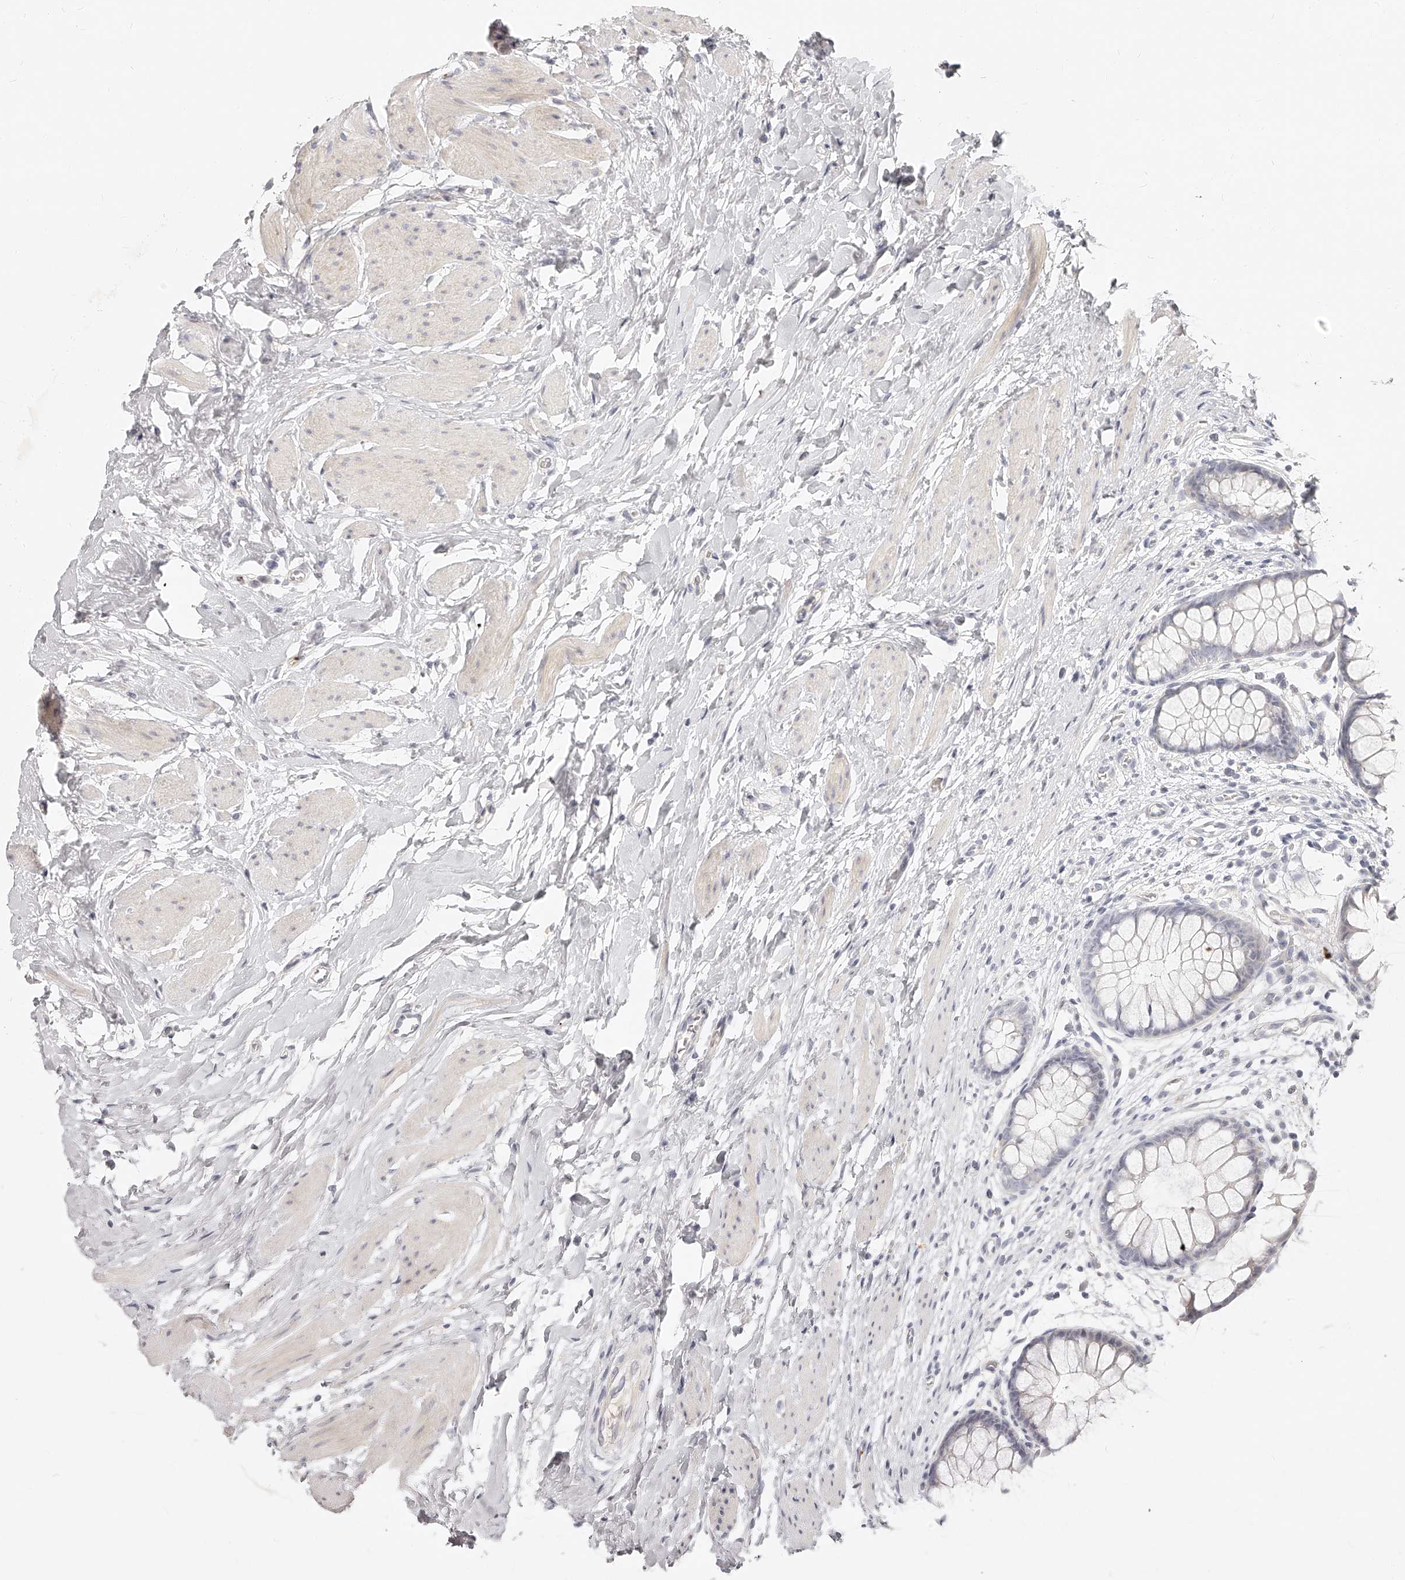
{"staining": {"intensity": "negative", "quantity": "none", "location": "none"}, "tissue": "colon", "cell_type": "Endothelial cells", "image_type": "normal", "snomed": [{"axis": "morphology", "description": "Normal tissue, NOS"}, {"axis": "topography", "description": "Colon"}], "caption": "Endothelial cells show no significant protein positivity in unremarkable colon. Nuclei are stained in blue.", "gene": "ITGB3", "patient": {"sex": "female", "age": 62}}